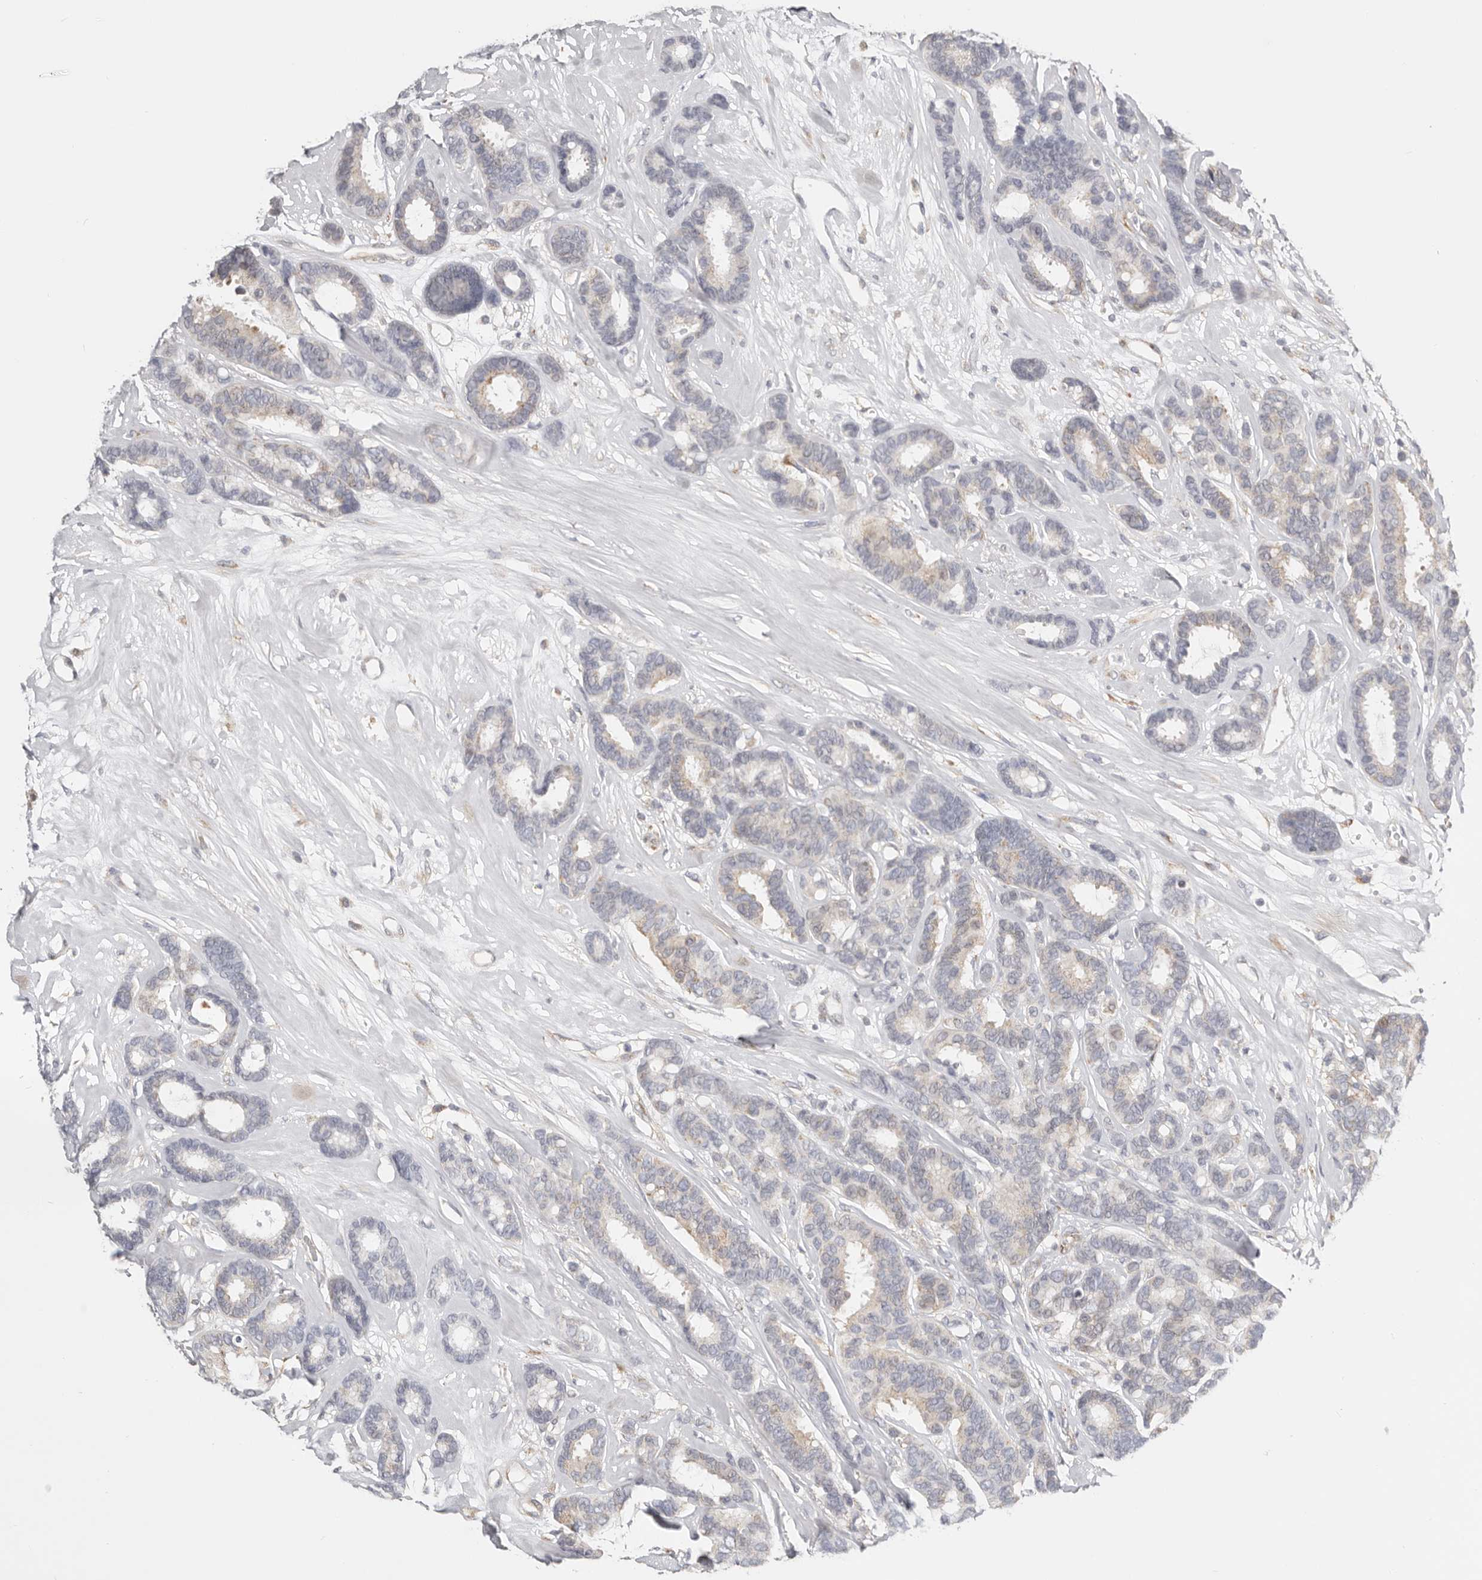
{"staining": {"intensity": "weak", "quantity": "<25%", "location": "cytoplasmic/membranous"}, "tissue": "breast cancer", "cell_type": "Tumor cells", "image_type": "cancer", "snomed": [{"axis": "morphology", "description": "Duct carcinoma"}, {"axis": "topography", "description": "Breast"}], "caption": "This is an immunohistochemistry image of human infiltrating ductal carcinoma (breast). There is no positivity in tumor cells.", "gene": "IL32", "patient": {"sex": "female", "age": 87}}